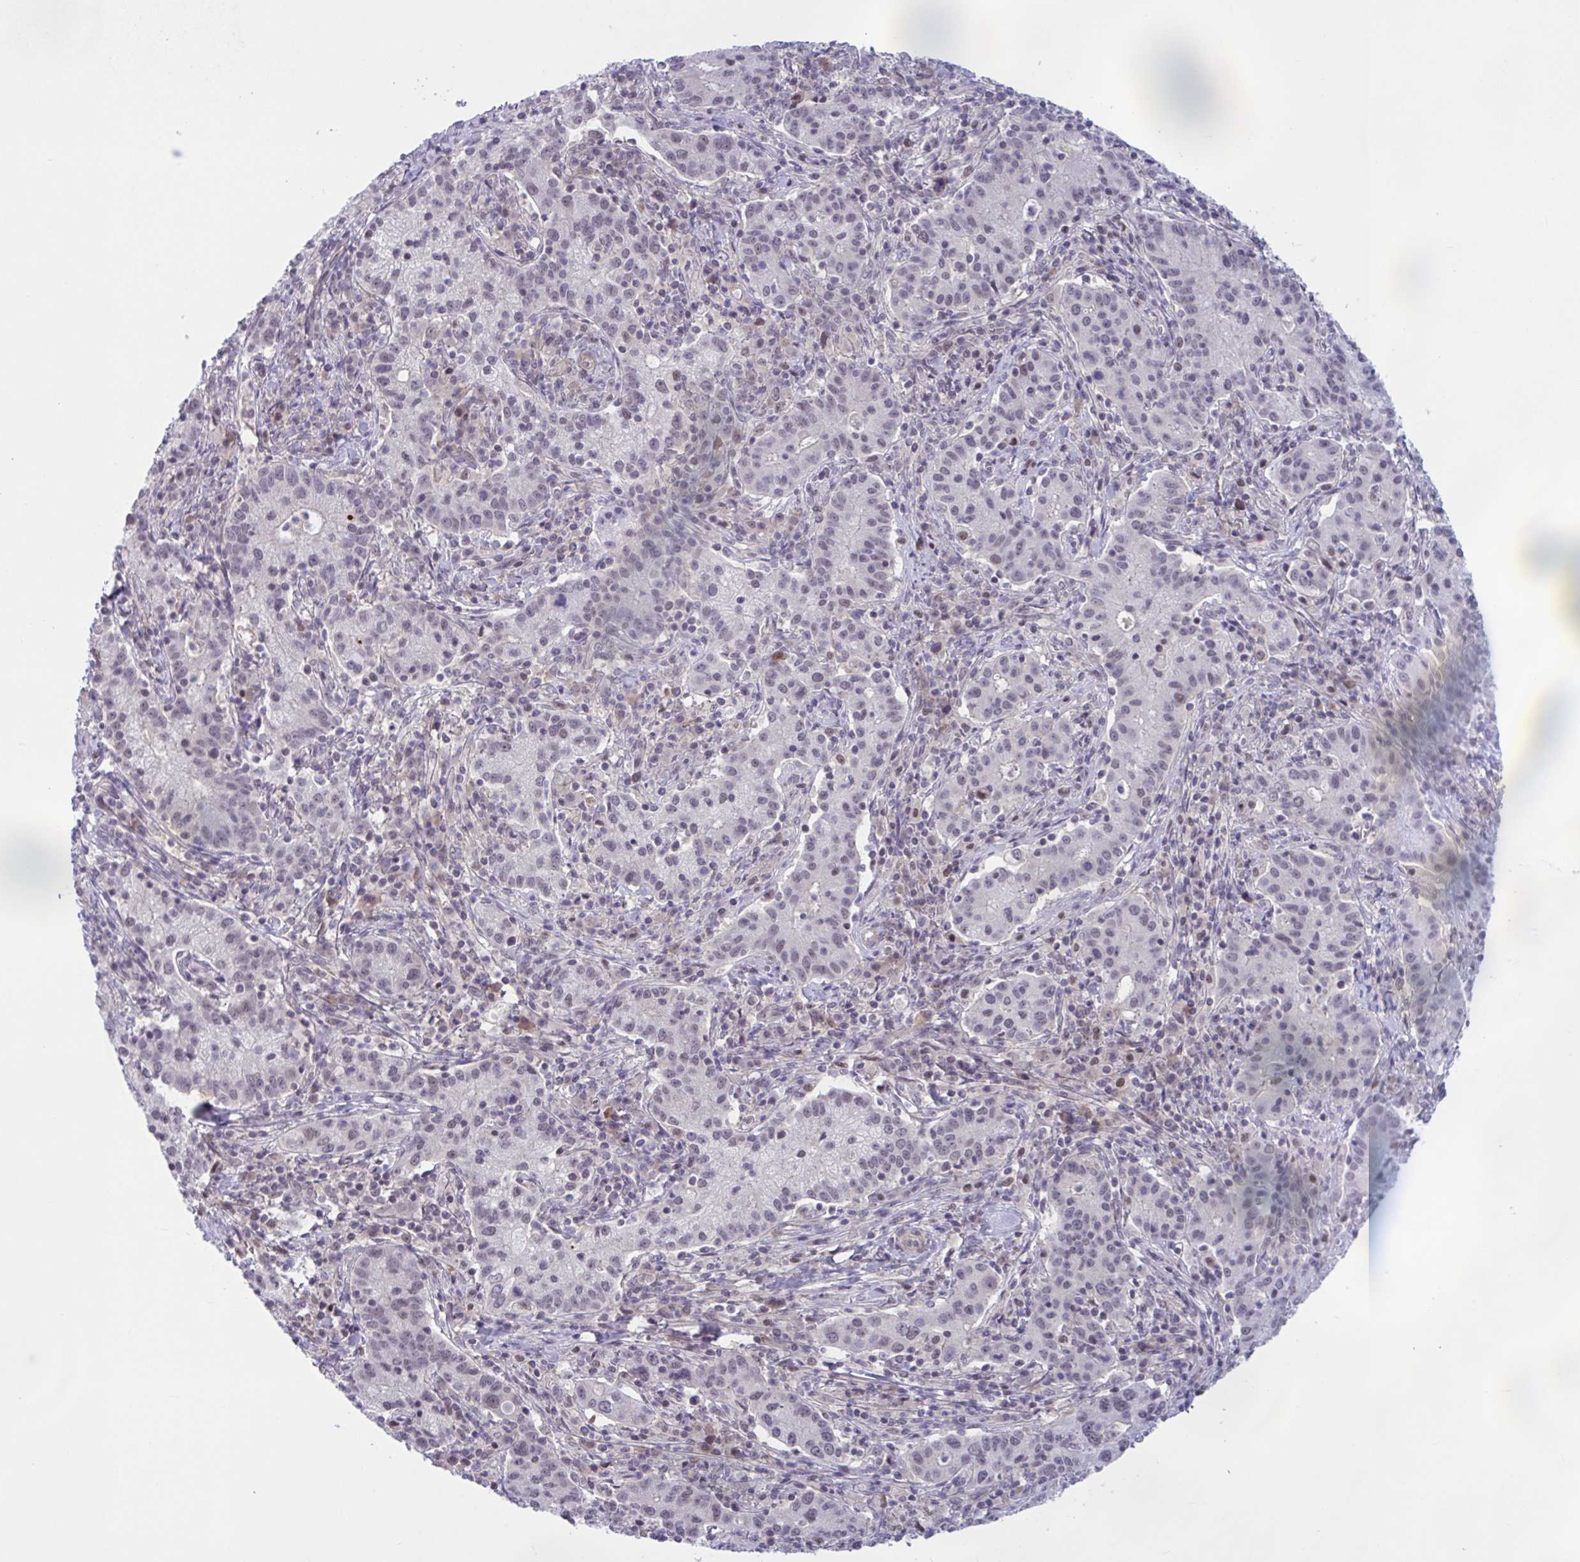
{"staining": {"intensity": "negative", "quantity": "none", "location": "none"}, "tissue": "cervical cancer", "cell_type": "Tumor cells", "image_type": "cancer", "snomed": [{"axis": "morphology", "description": "Normal tissue, NOS"}, {"axis": "morphology", "description": "Adenocarcinoma, NOS"}, {"axis": "topography", "description": "Cervix"}], "caption": "Immunohistochemistry of cervical cancer (adenocarcinoma) shows no expression in tumor cells. (DAB immunohistochemistry (IHC), high magnification).", "gene": "TTC7B", "patient": {"sex": "female", "age": 44}}